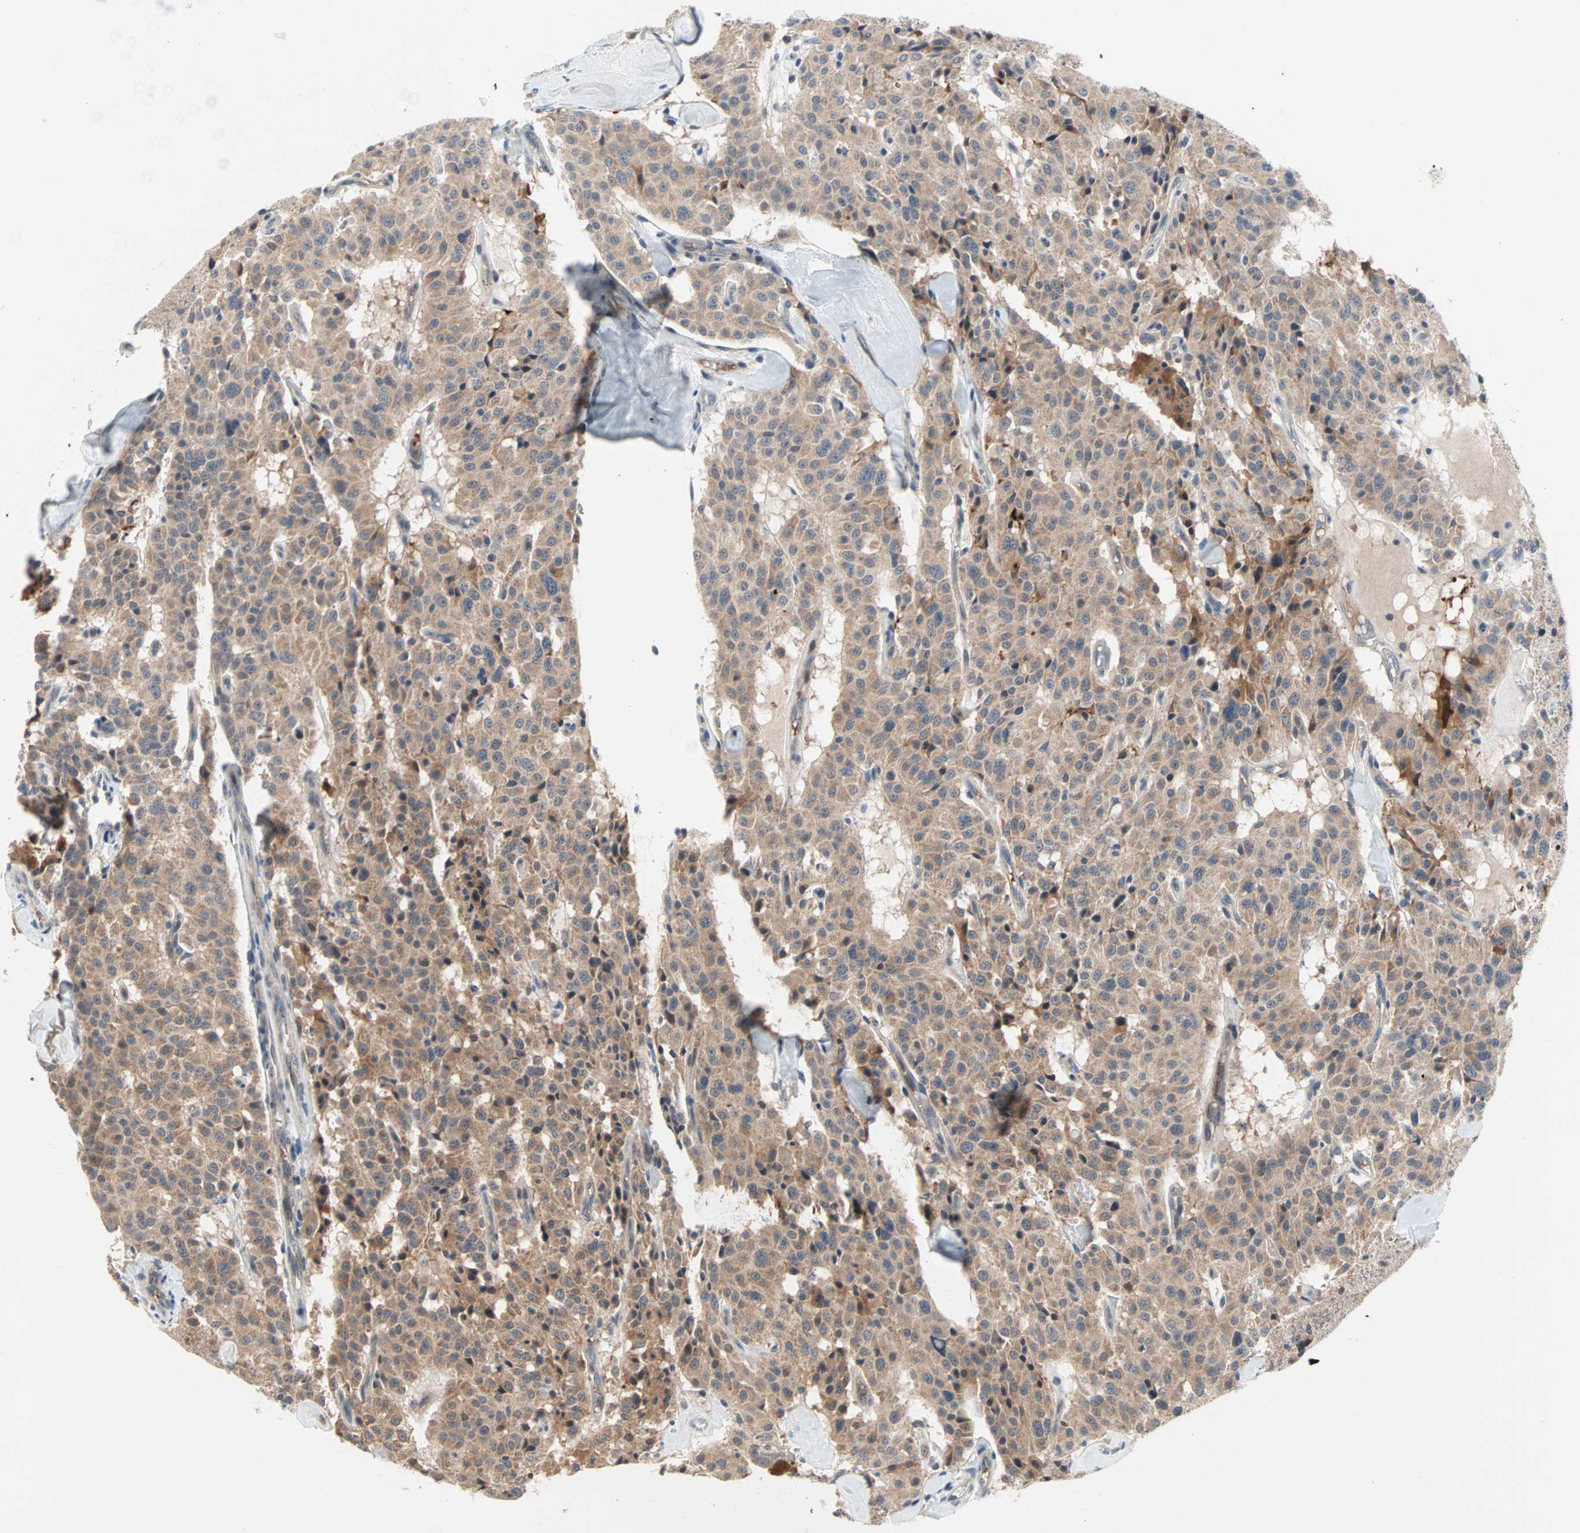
{"staining": {"intensity": "moderate", "quantity": ">75%", "location": "cytoplasmic/membranous"}, "tissue": "carcinoid", "cell_type": "Tumor cells", "image_type": "cancer", "snomed": [{"axis": "morphology", "description": "Carcinoid, malignant, NOS"}, {"axis": "topography", "description": "Lung"}], "caption": "Immunohistochemistry staining of carcinoid, which reveals medium levels of moderate cytoplasmic/membranous positivity in about >75% of tumor cells indicating moderate cytoplasmic/membranous protein positivity. The staining was performed using DAB (3,3'-diaminobenzidine) (brown) for protein detection and nuclei were counterstained in hematoxylin (blue).", "gene": "PROS1", "patient": {"sex": "male", "age": 30}}